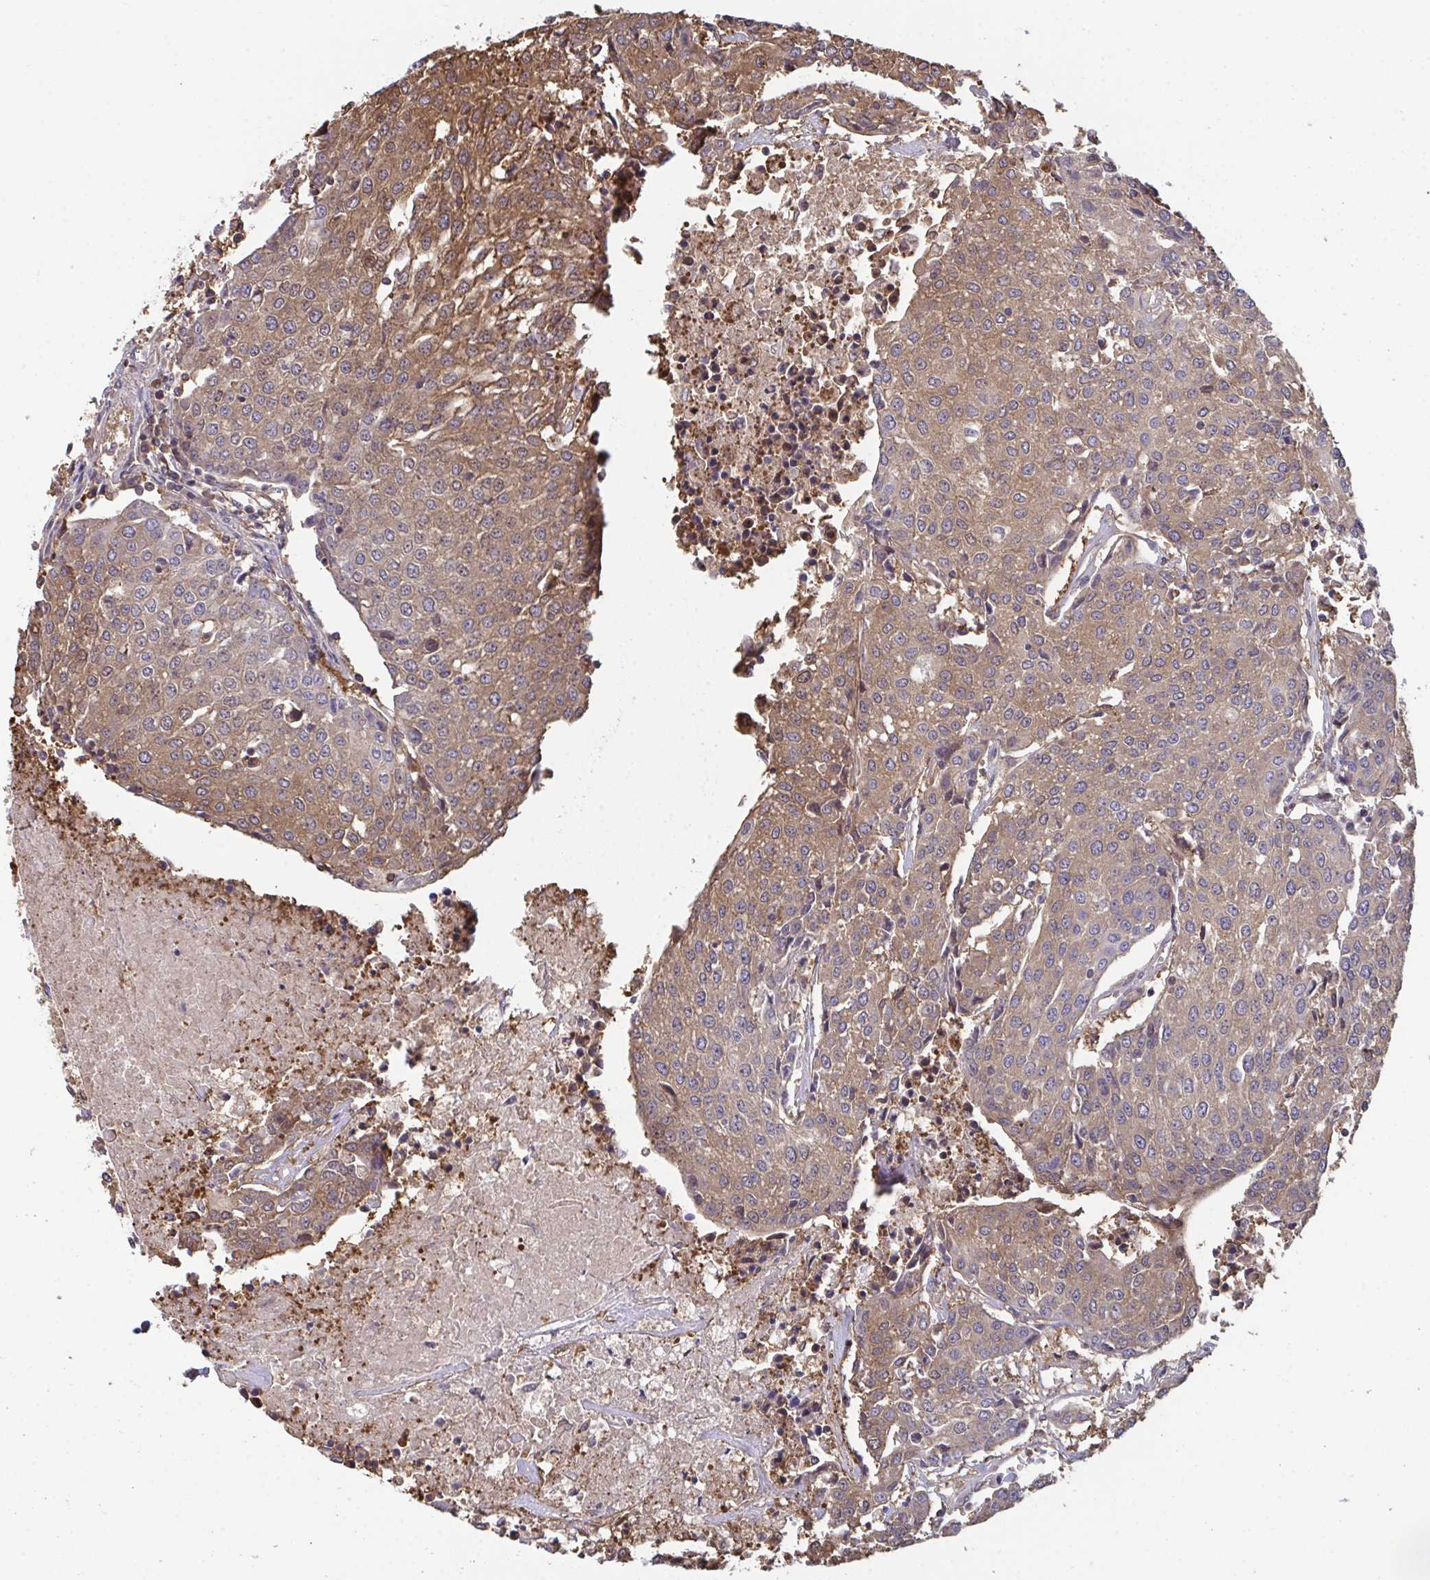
{"staining": {"intensity": "moderate", "quantity": ">75%", "location": "cytoplasmic/membranous"}, "tissue": "urothelial cancer", "cell_type": "Tumor cells", "image_type": "cancer", "snomed": [{"axis": "morphology", "description": "Urothelial carcinoma, High grade"}, {"axis": "topography", "description": "Urinary bladder"}], "caption": "Immunohistochemistry (IHC) micrograph of neoplastic tissue: urothelial cancer stained using immunohistochemistry (IHC) exhibits medium levels of moderate protein expression localized specifically in the cytoplasmic/membranous of tumor cells, appearing as a cytoplasmic/membranous brown color.", "gene": "TTC9C", "patient": {"sex": "female", "age": 85}}